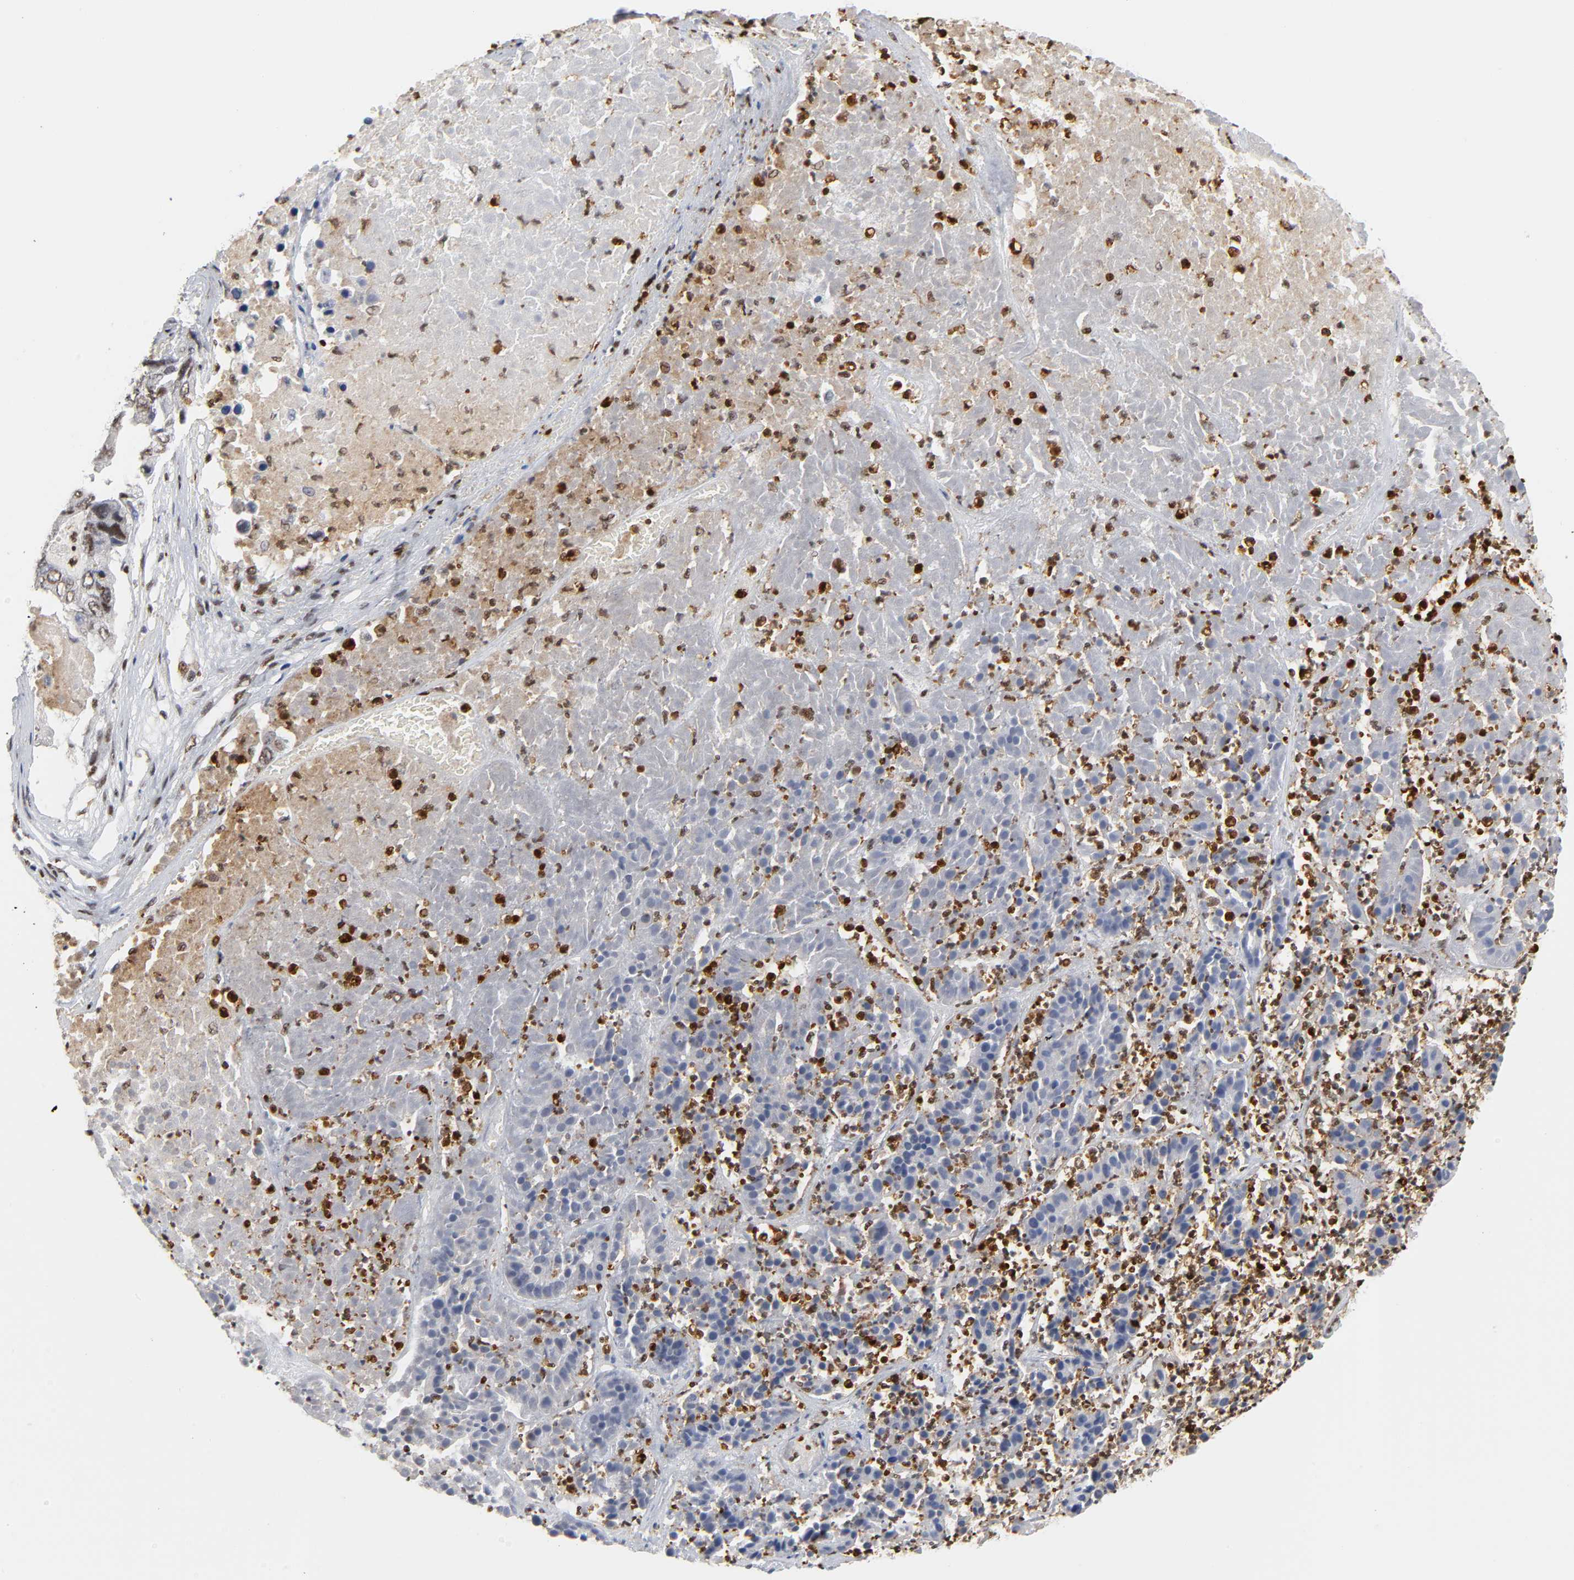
{"staining": {"intensity": "moderate", "quantity": ">75%", "location": "nuclear"}, "tissue": "pancreatic cancer", "cell_type": "Tumor cells", "image_type": "cancer", "snomed": [{"axis": "morphology", "description": "Adenocarcinoma, NOS"}, {"axis": "topography", "description": "Pancreas"}], "caption": "Human pancreatic adenocarcinoma stained with a protein marker shows moderate staining in tumor cells.", "gene": "CREBBP", "patient": {"sex": "male", "age": 50}}